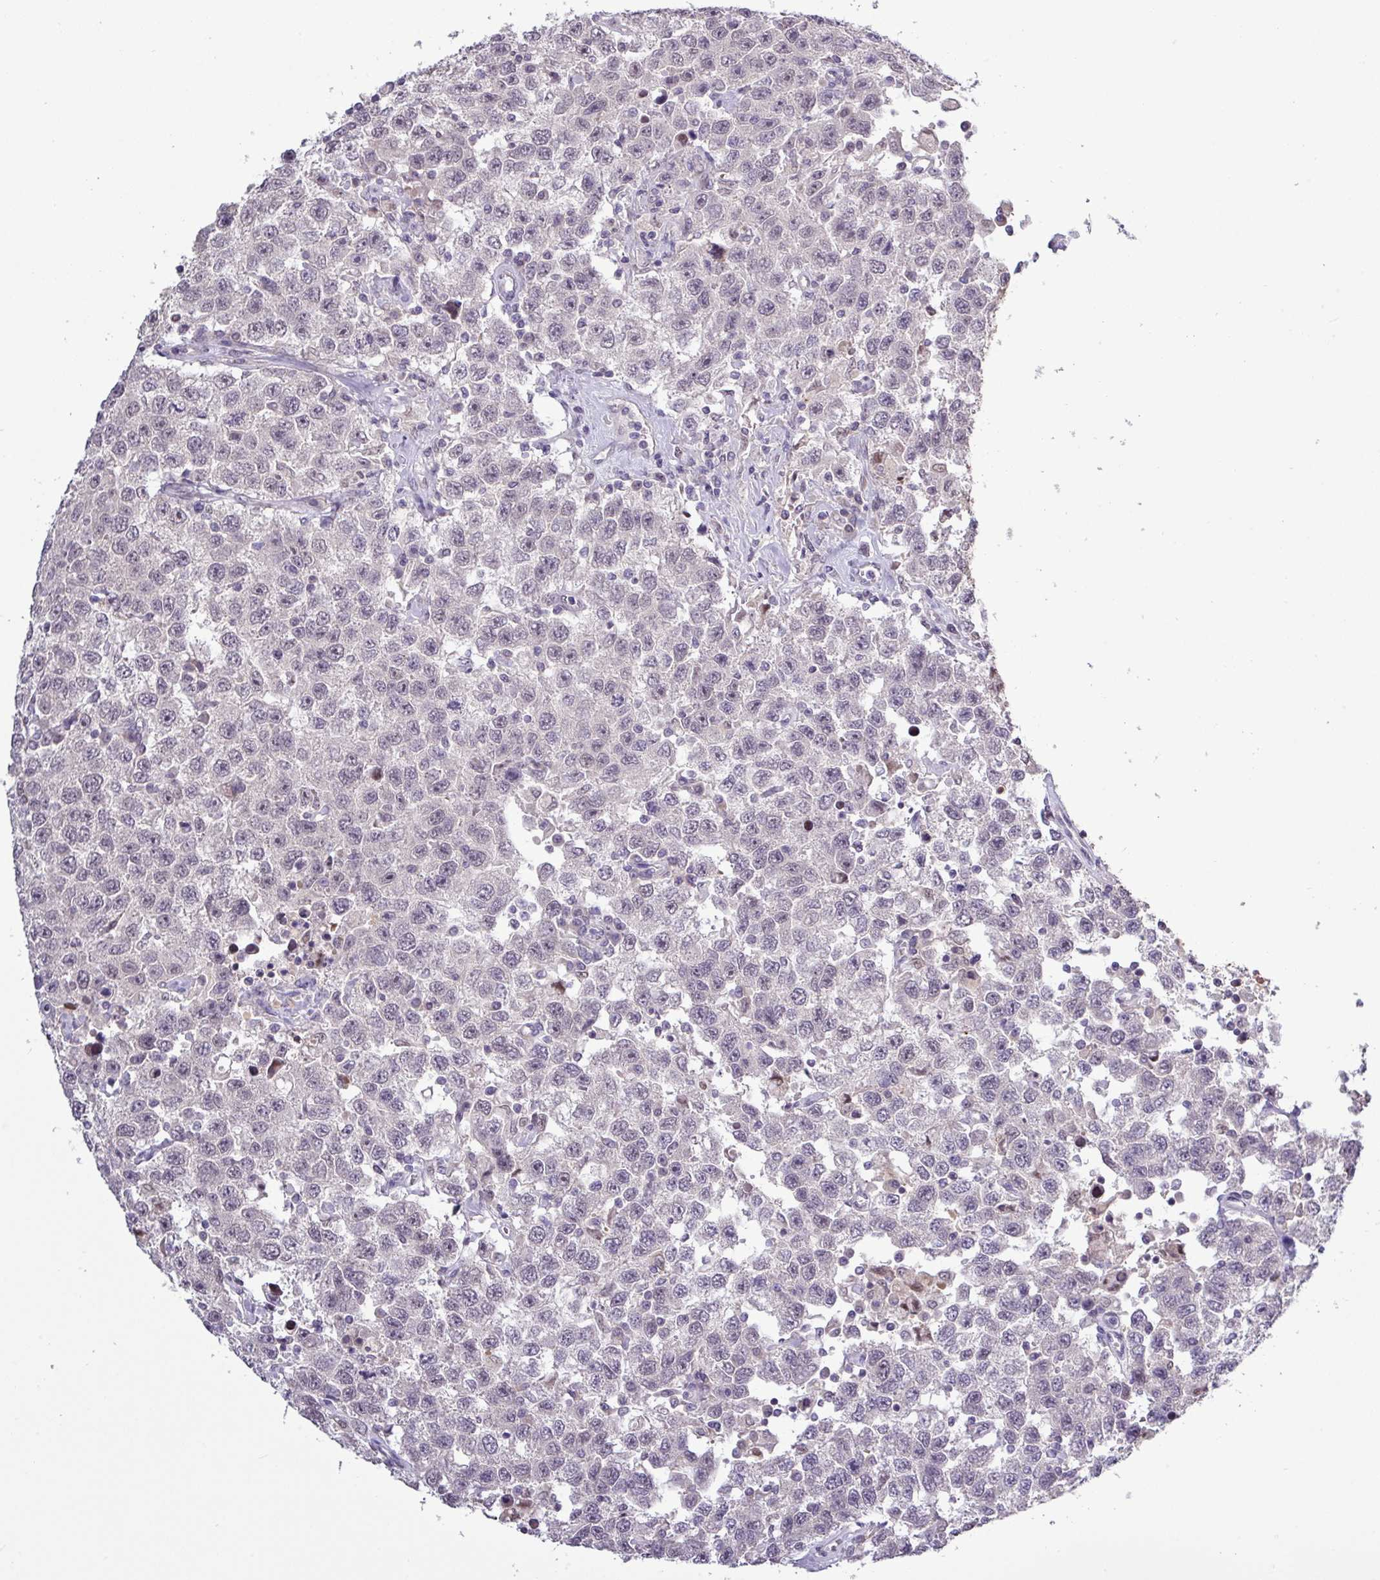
{"staining": {"intensity": "negative", "quantity": "none", "location": "none"}, "tissue": "testis cancer", "cell_type": "Tumor cells", "image_type": "cancer", "snomed": [{"axis": "morphology", "description": "Seminoma, NOS"}, {"axis": "topography", "description": "Testis"}], "caption": "There is no significant expression in tumor cells of testis seminoma.", "gene": "RIPPLY1", "patient": {"sex": "male", "age": 41}}